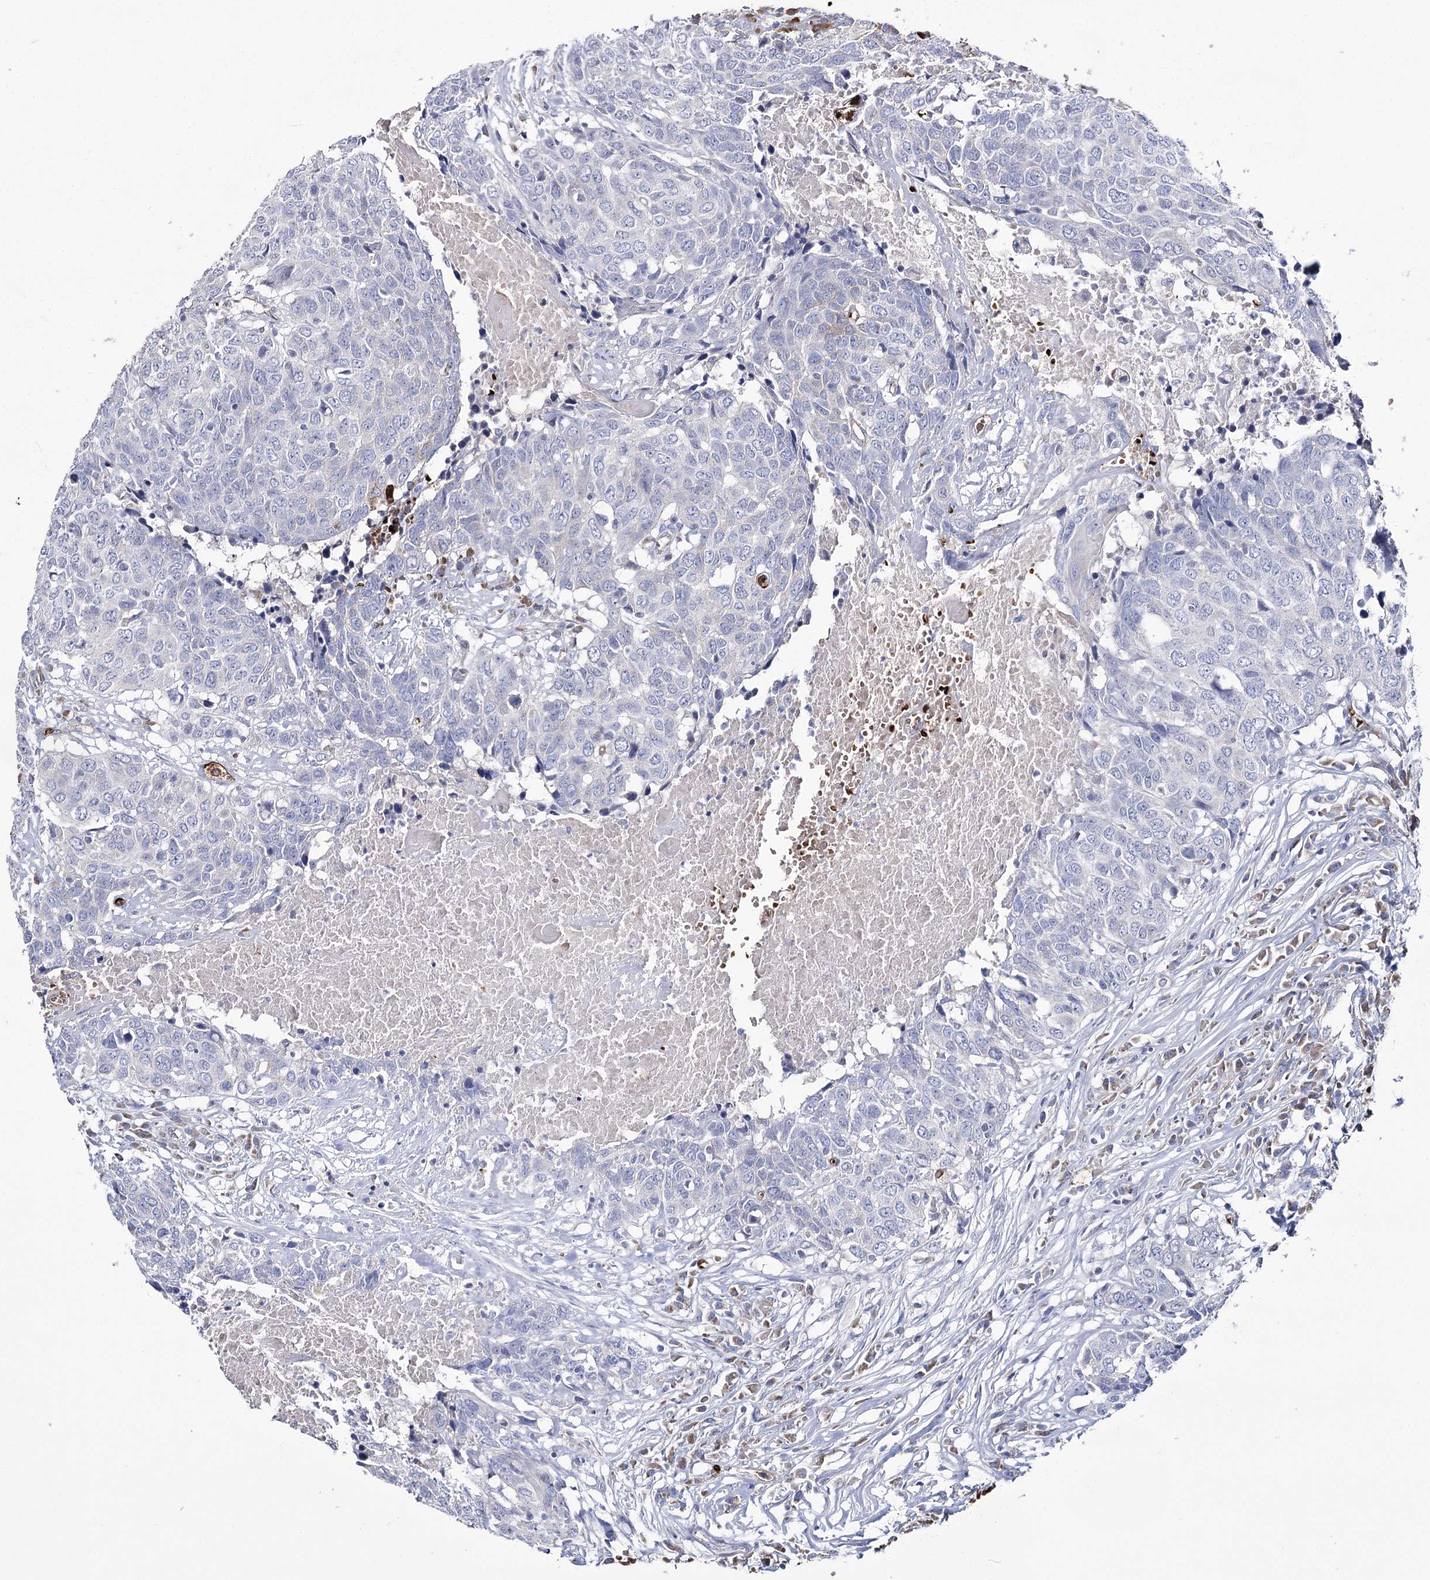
{"staining": {"intensity": "negative", "quantity": "none", "location": "none"}, "tissue": "head and neck cancer", "cell_type": "Tumor cells", "image_type": "cancer", "snomed": [{"axis": "morphology", "description": "Squamous cell carcinoma, NOS"}, {"axis": "topography", "description": "Head-Neck"}], "caption": "Immunohistochemistry of head and neck squamous cell carcinoma reveals no positivity in tumor cells. (IHC, brightfield microscopy, high magnification).", "gene": "GBF1", "patient": {"sex": "male", "age": 66}}